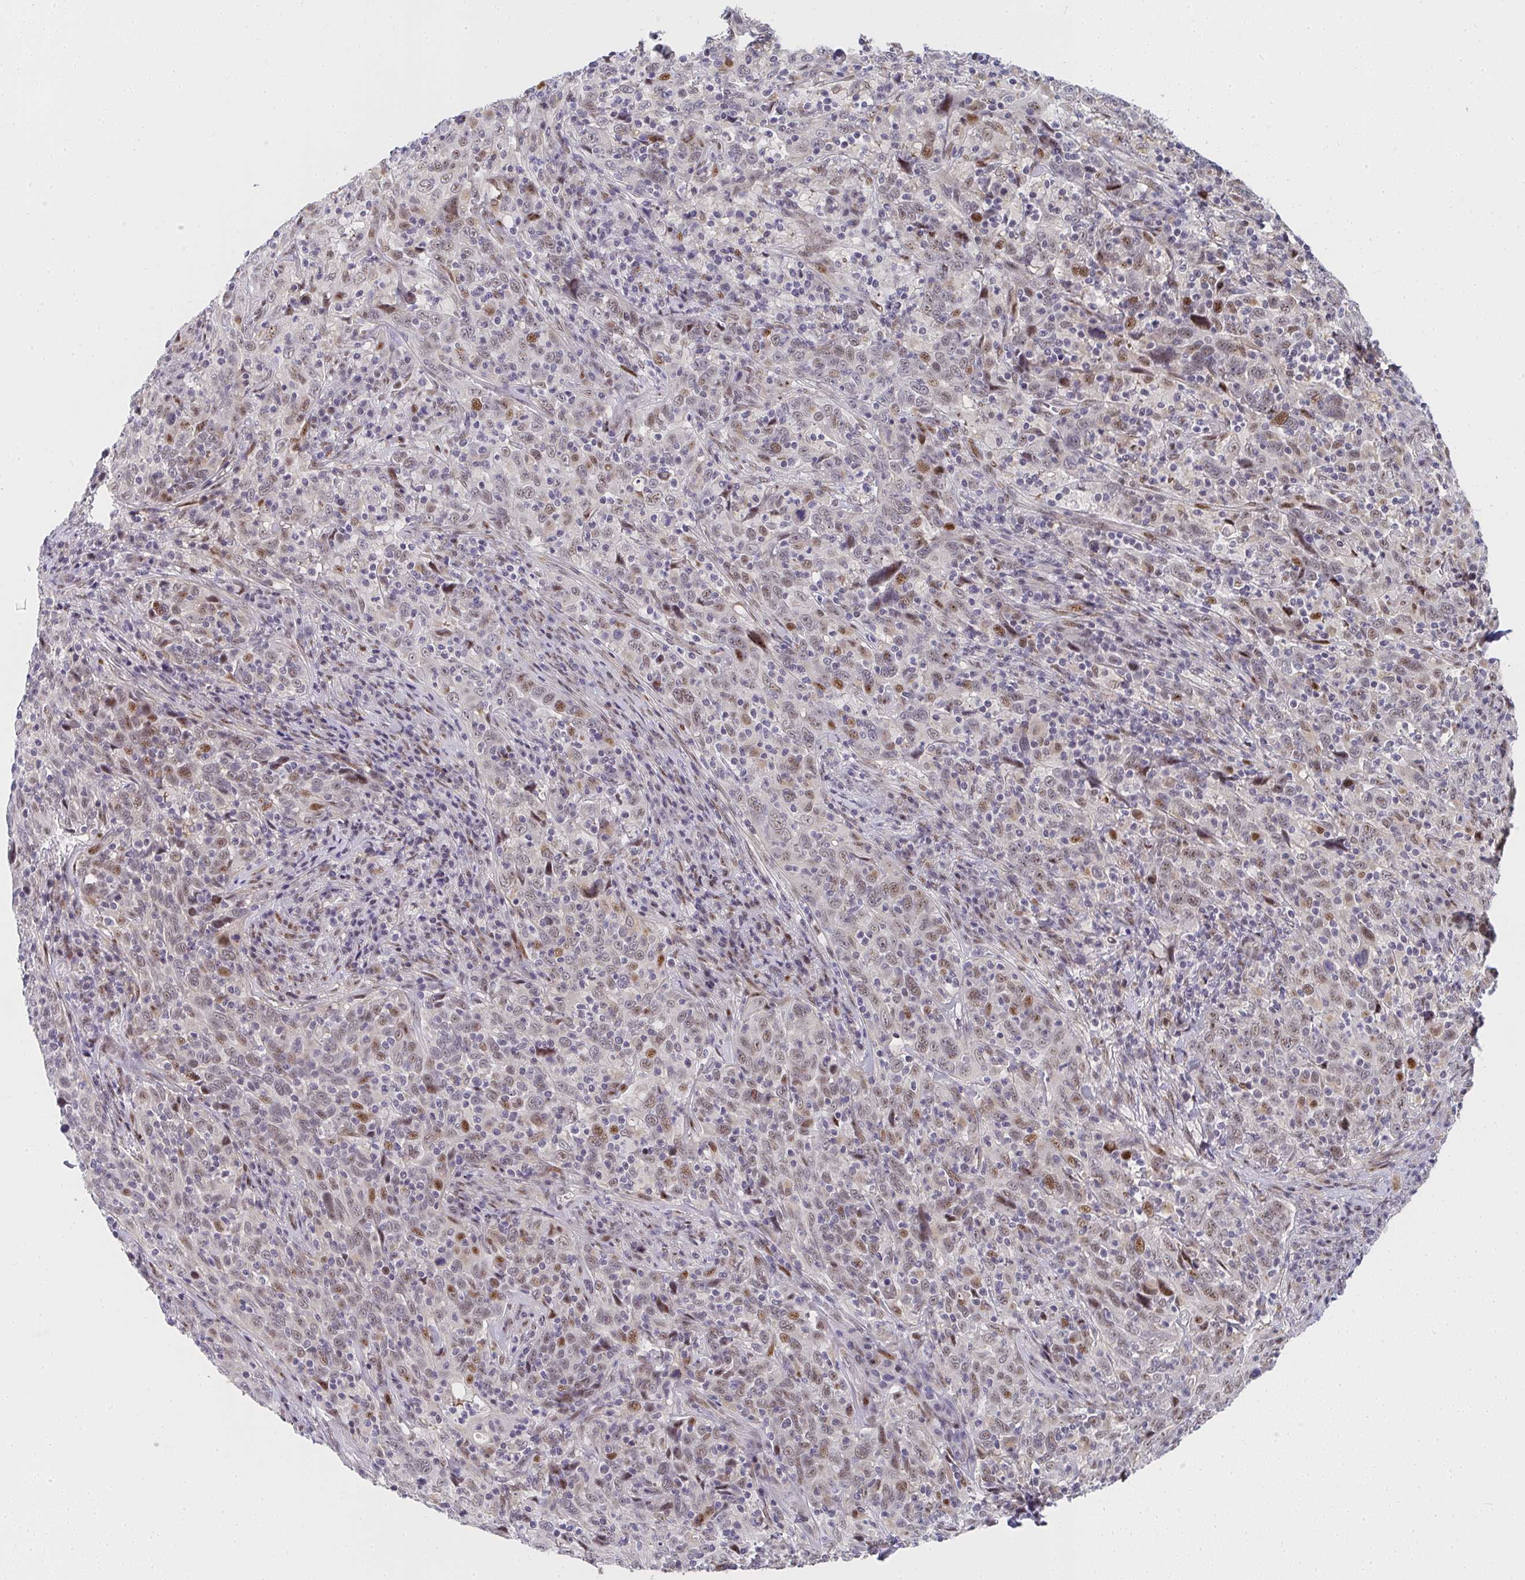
{"staining": {"intensity": "moderate", "quantity": "25%-75%", "location": "nuclear"}, "tissue": "cervical cancer", "cell_type": "Tumor cells", "image_type": "cancer", "snomed": [{"axis": "morphology", "description": "Squamous cell carcinoma, NOS"}, {"axis": "topography", "description": "Cervix"}], "caption": "Cervical cancer was stained to show a protein in brown. There is medium levels of moderate nuclear positivity in about 25%-75% of tumor cells. Immunohistochemistry (ihc) stains the protein in brown and the nuclei are stained blue.", "gene": "ZIC3", "patient": {"sex": "female", "age": 46}}